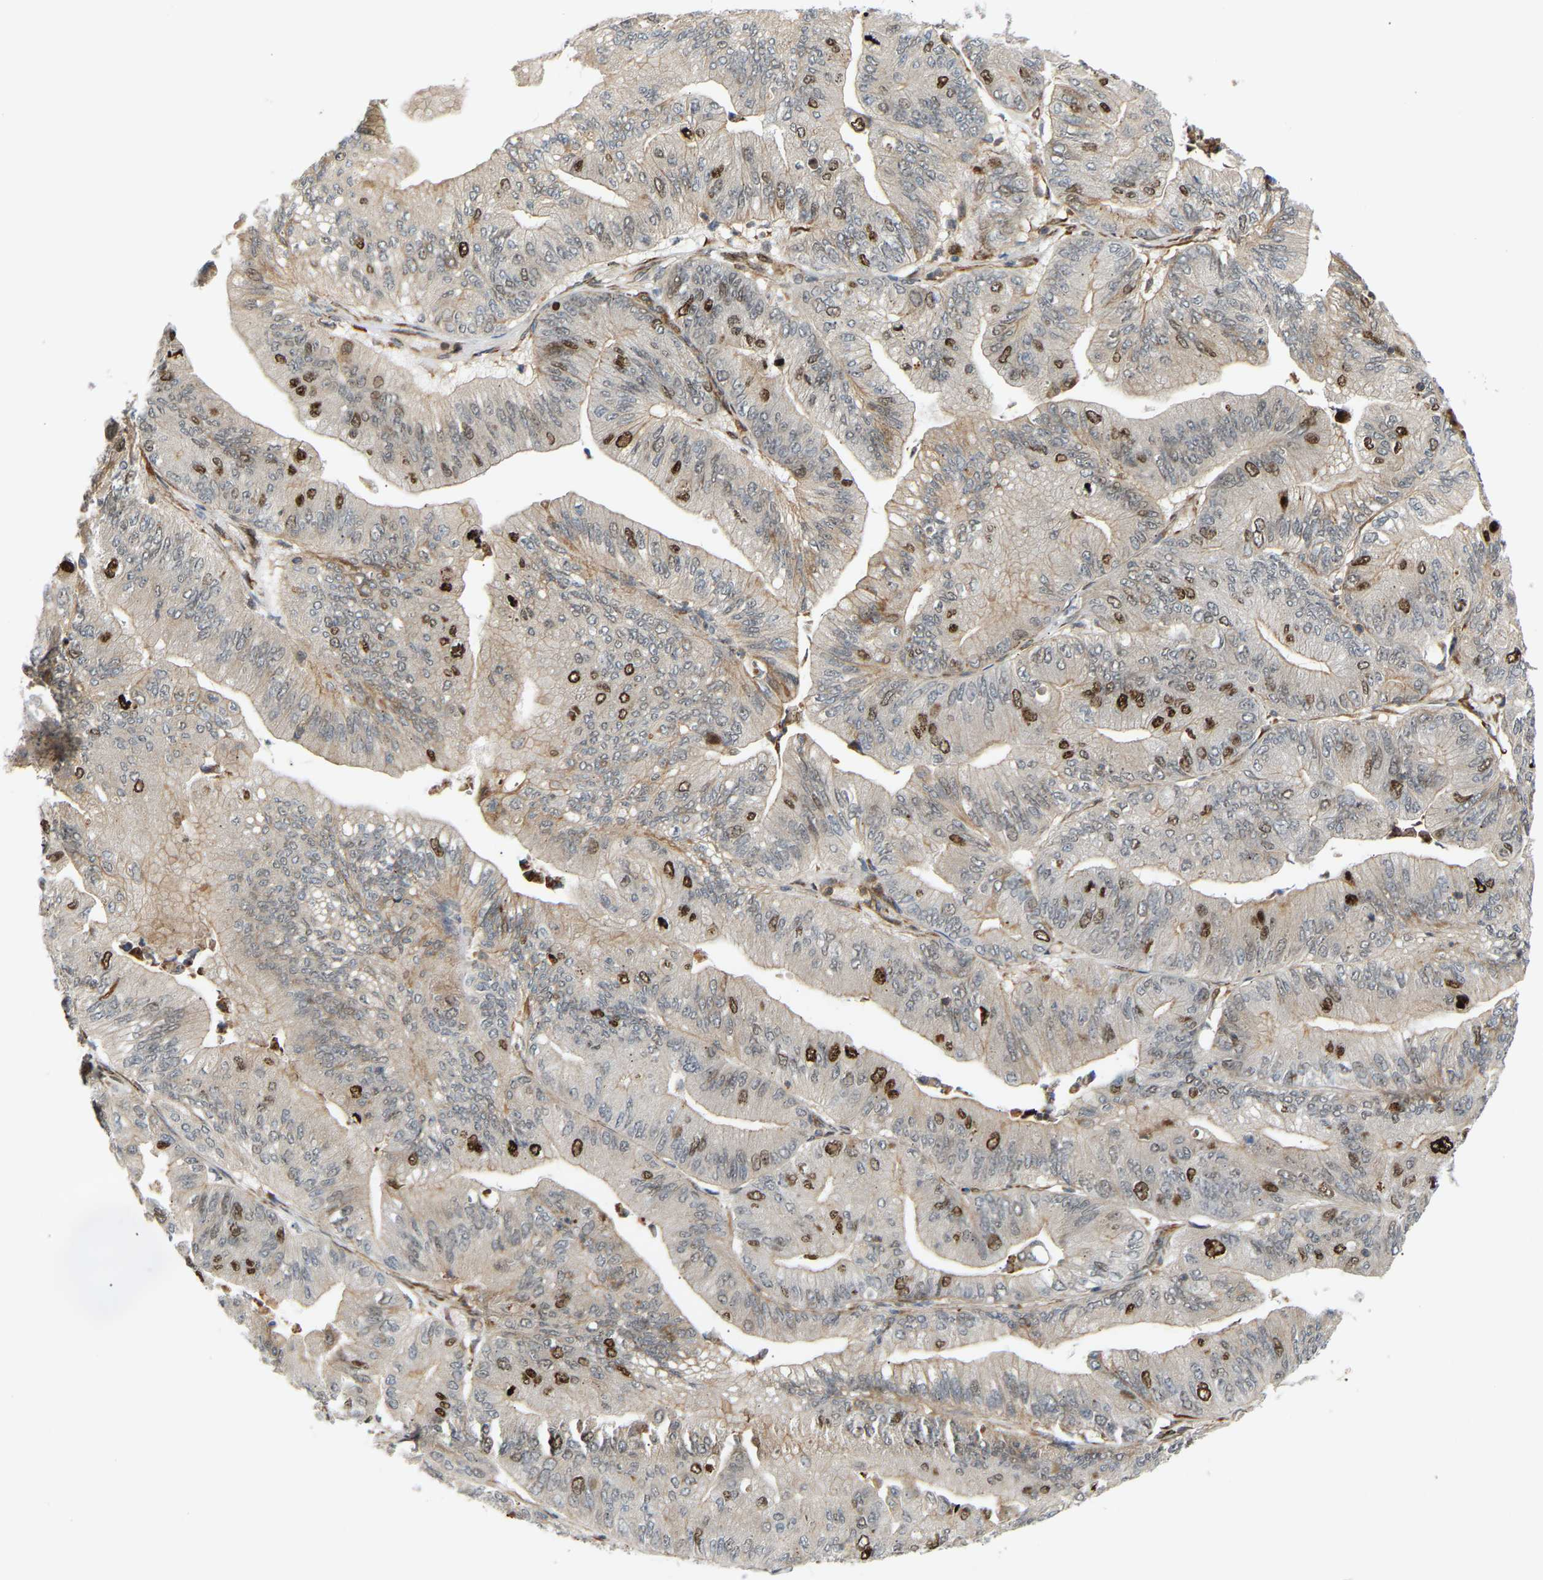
{"staining": {"intensity": "moderate", "quantity": "<25%", "location": "nuclear"}, "tissue": "ovarian cancer", "cell_type": "Tumor cells", "image_type": "cancer", "snomed": [{"axis": "morphology", "description": "Cystadenocarcinoma, mucinous, NOS"}, {"axis": "topography", "description": "Ovary"}], "caption": "This micrograph demonstrates immunohistochemistry staining of human ovarian mucinous cystadenocarcinoma, with low moderate nuclear positivity in about <25% of tumor cells.", "gene": "PLCG2", "patient": {"sex": "female", "age": 61}}